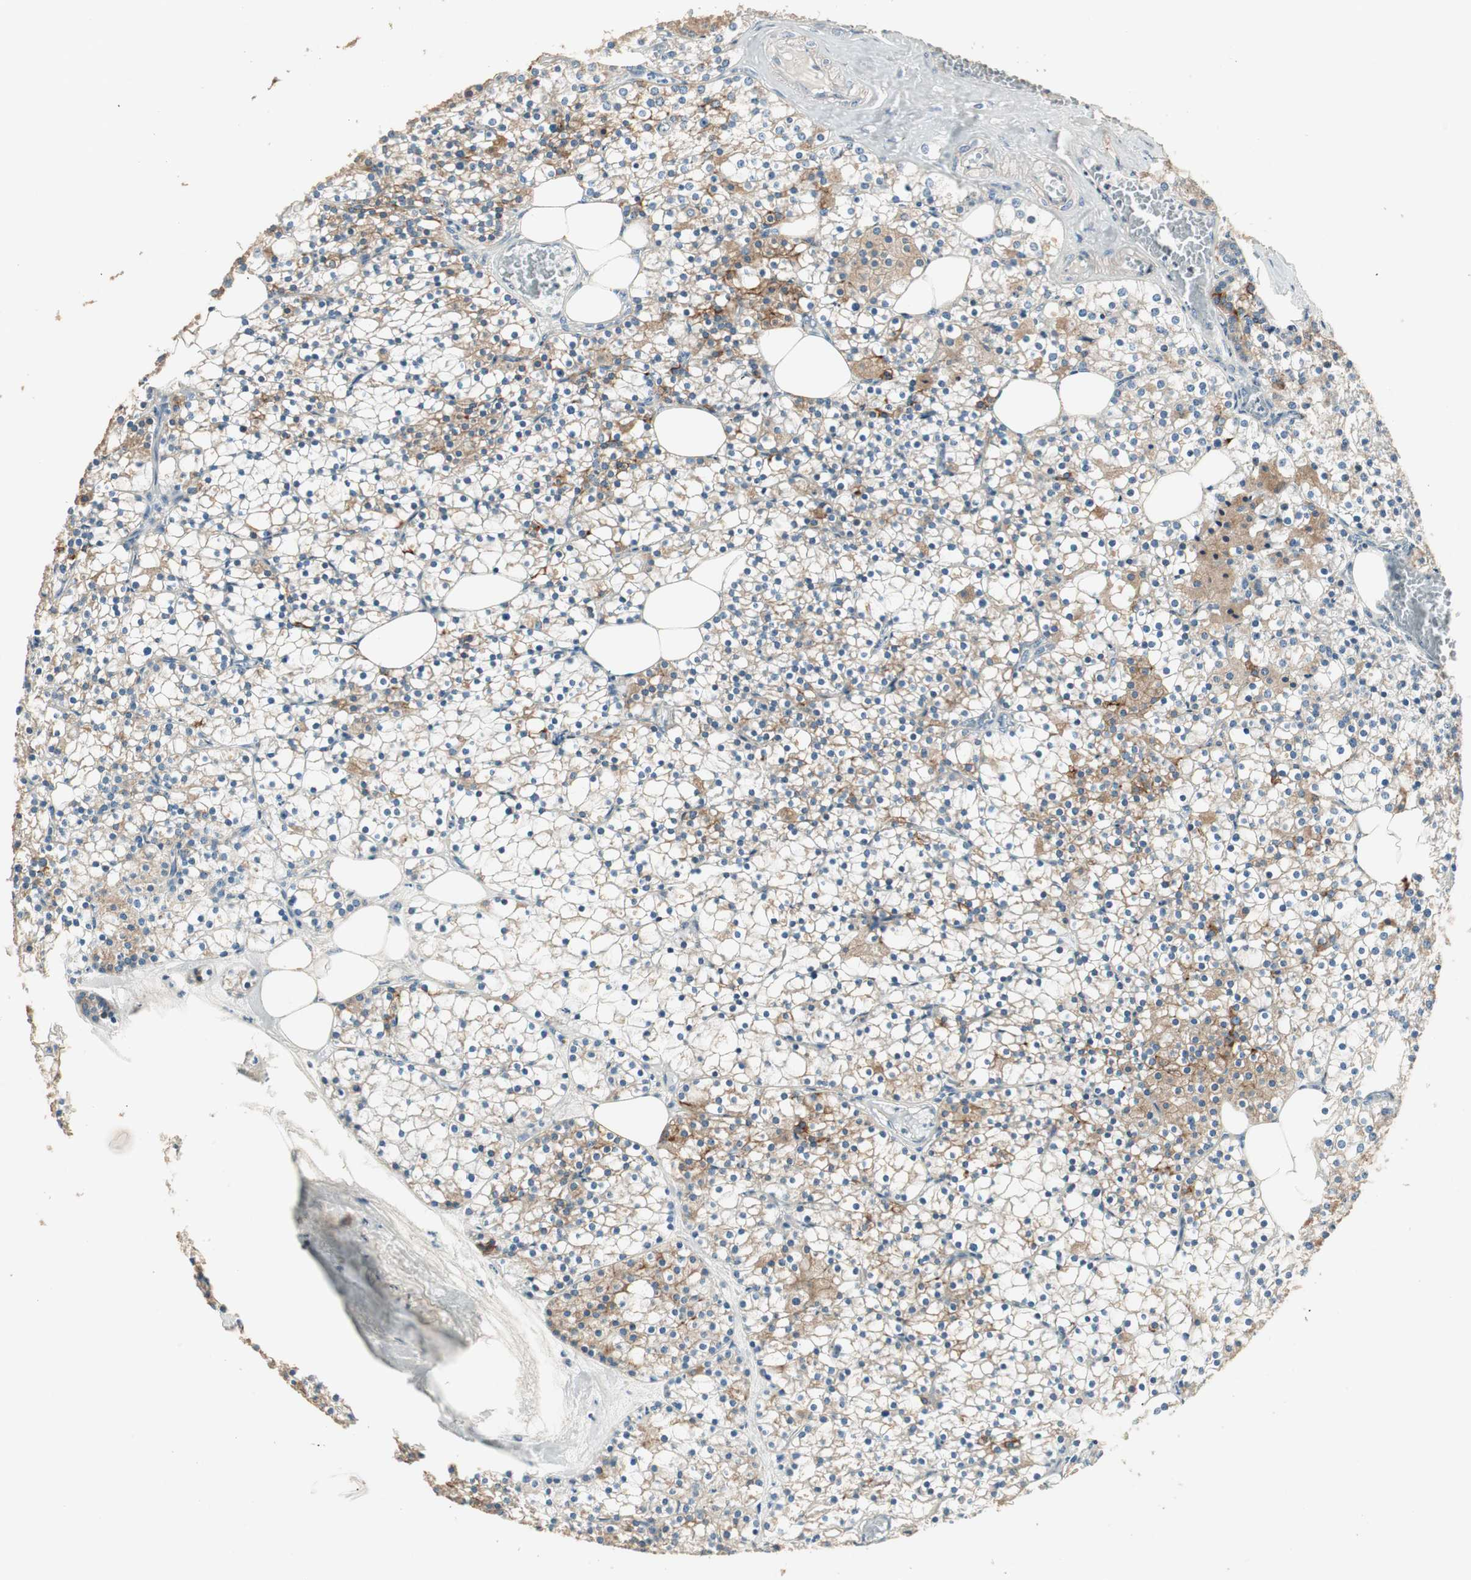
{"staining": {"intensity": "moderate", "quantity": "25%-75%", "location": "cytoplasmic/membranous"}, "tissue": "parathyroid gland", "cell_type": "Glandular cells", "image_type": "normal", "snomed": [{"axis": "morphology", "description": "Normal tissue, NOS"}, {"axis": "topography", "description": "Parathyroid gland"}], "caption": "Protein staining of normal parathyroid gland demonstrates moderate cytoplasmic/membranous expression in about 25%-75% of glandular cells.", "gene": "RARRES1", "patient": {"sex": "female", "age": 63}}